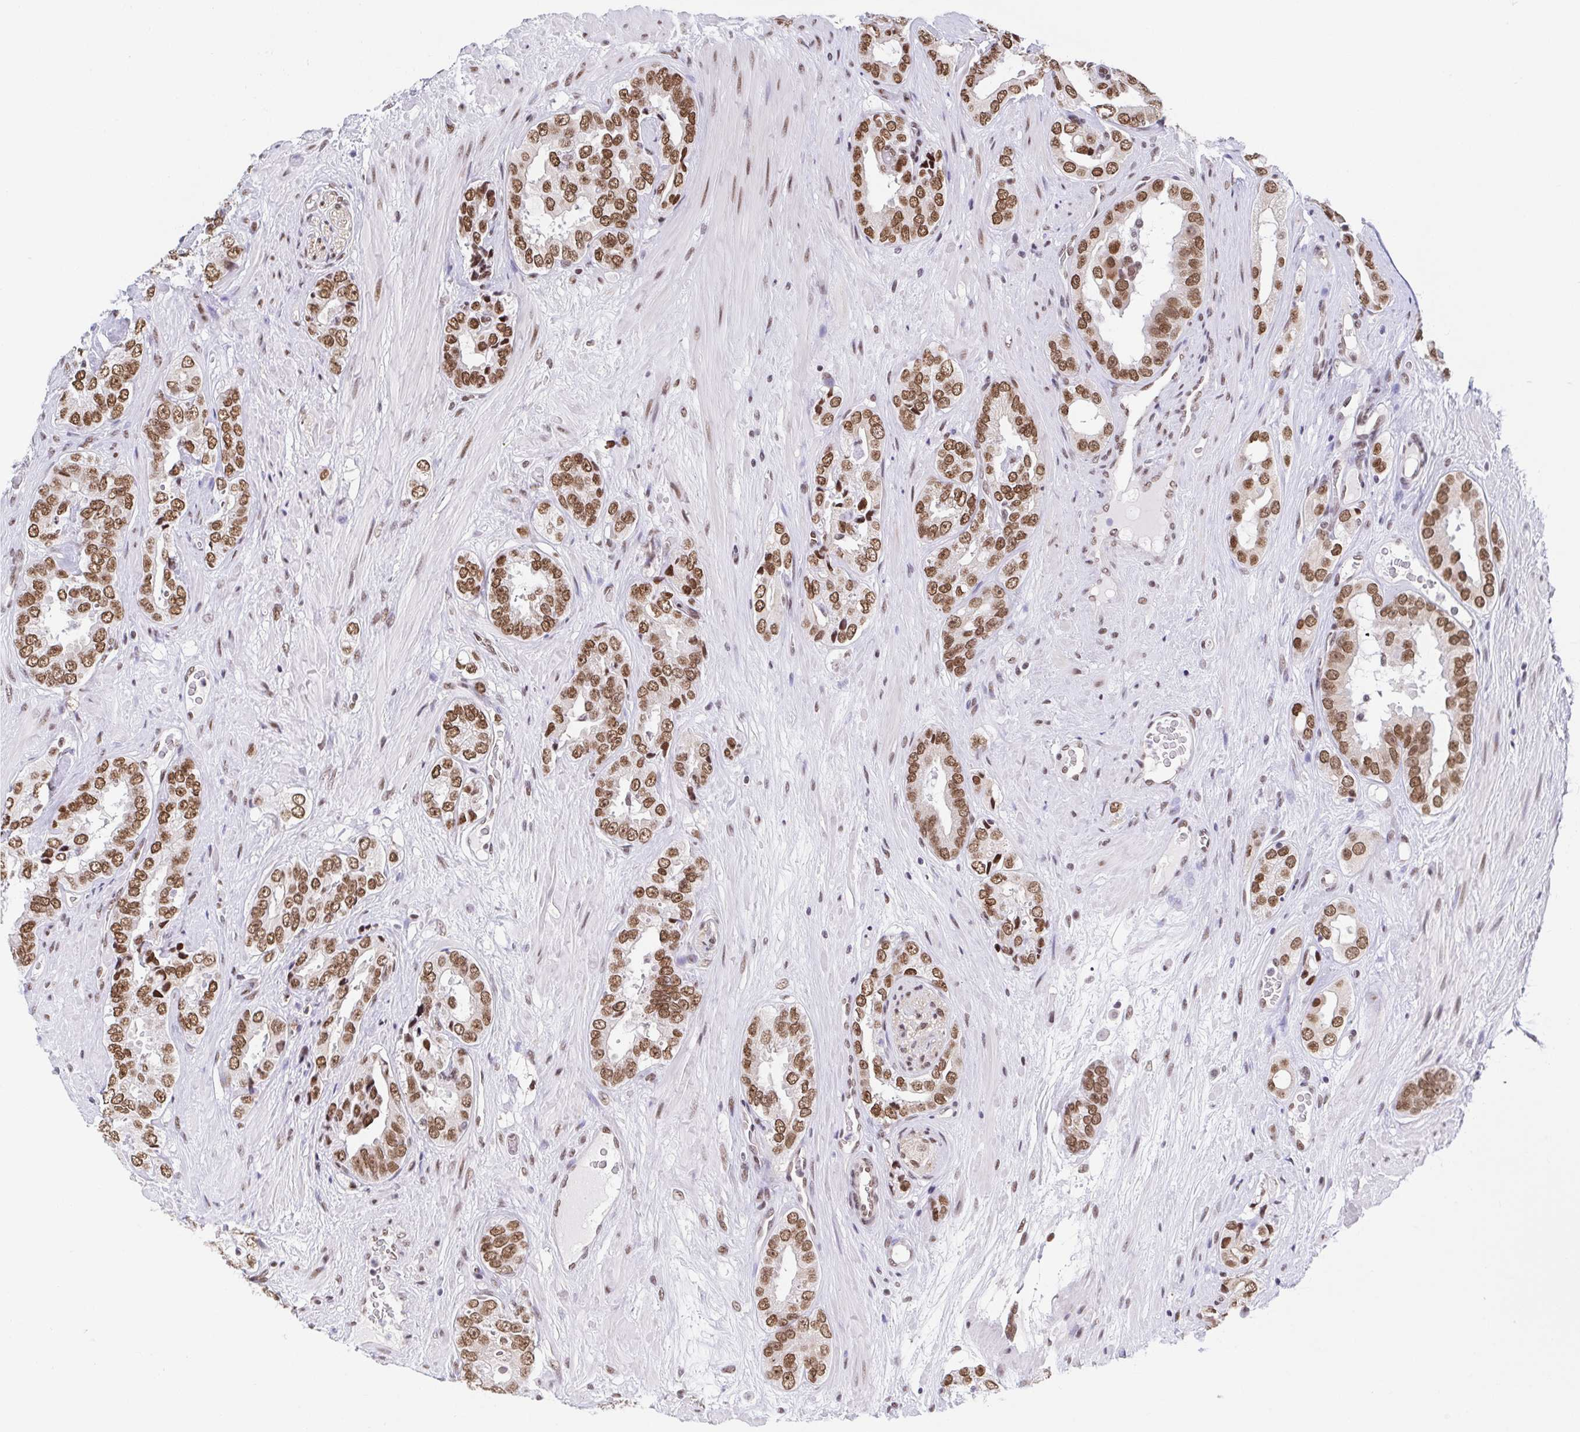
{"staining": {"intensity": "moderate", "quantity": ">75%", "location": "nuclear"}, "tissue": "prostate cancer", "cell_type": "Tumor cells", "image_type": "cancer", "snomed": [{"axis": "morphology", "description": "Adenocarcinoma, High grade"}, {"axis": "topography", "description": "Prostate"}], "caption": "An image of human prostate cancer stained for a protein demonstrates moderate nuclear brown staining in tumor cells.", "gene": "SLC7A10", "patient": {"sex": "male", "age": 71}}